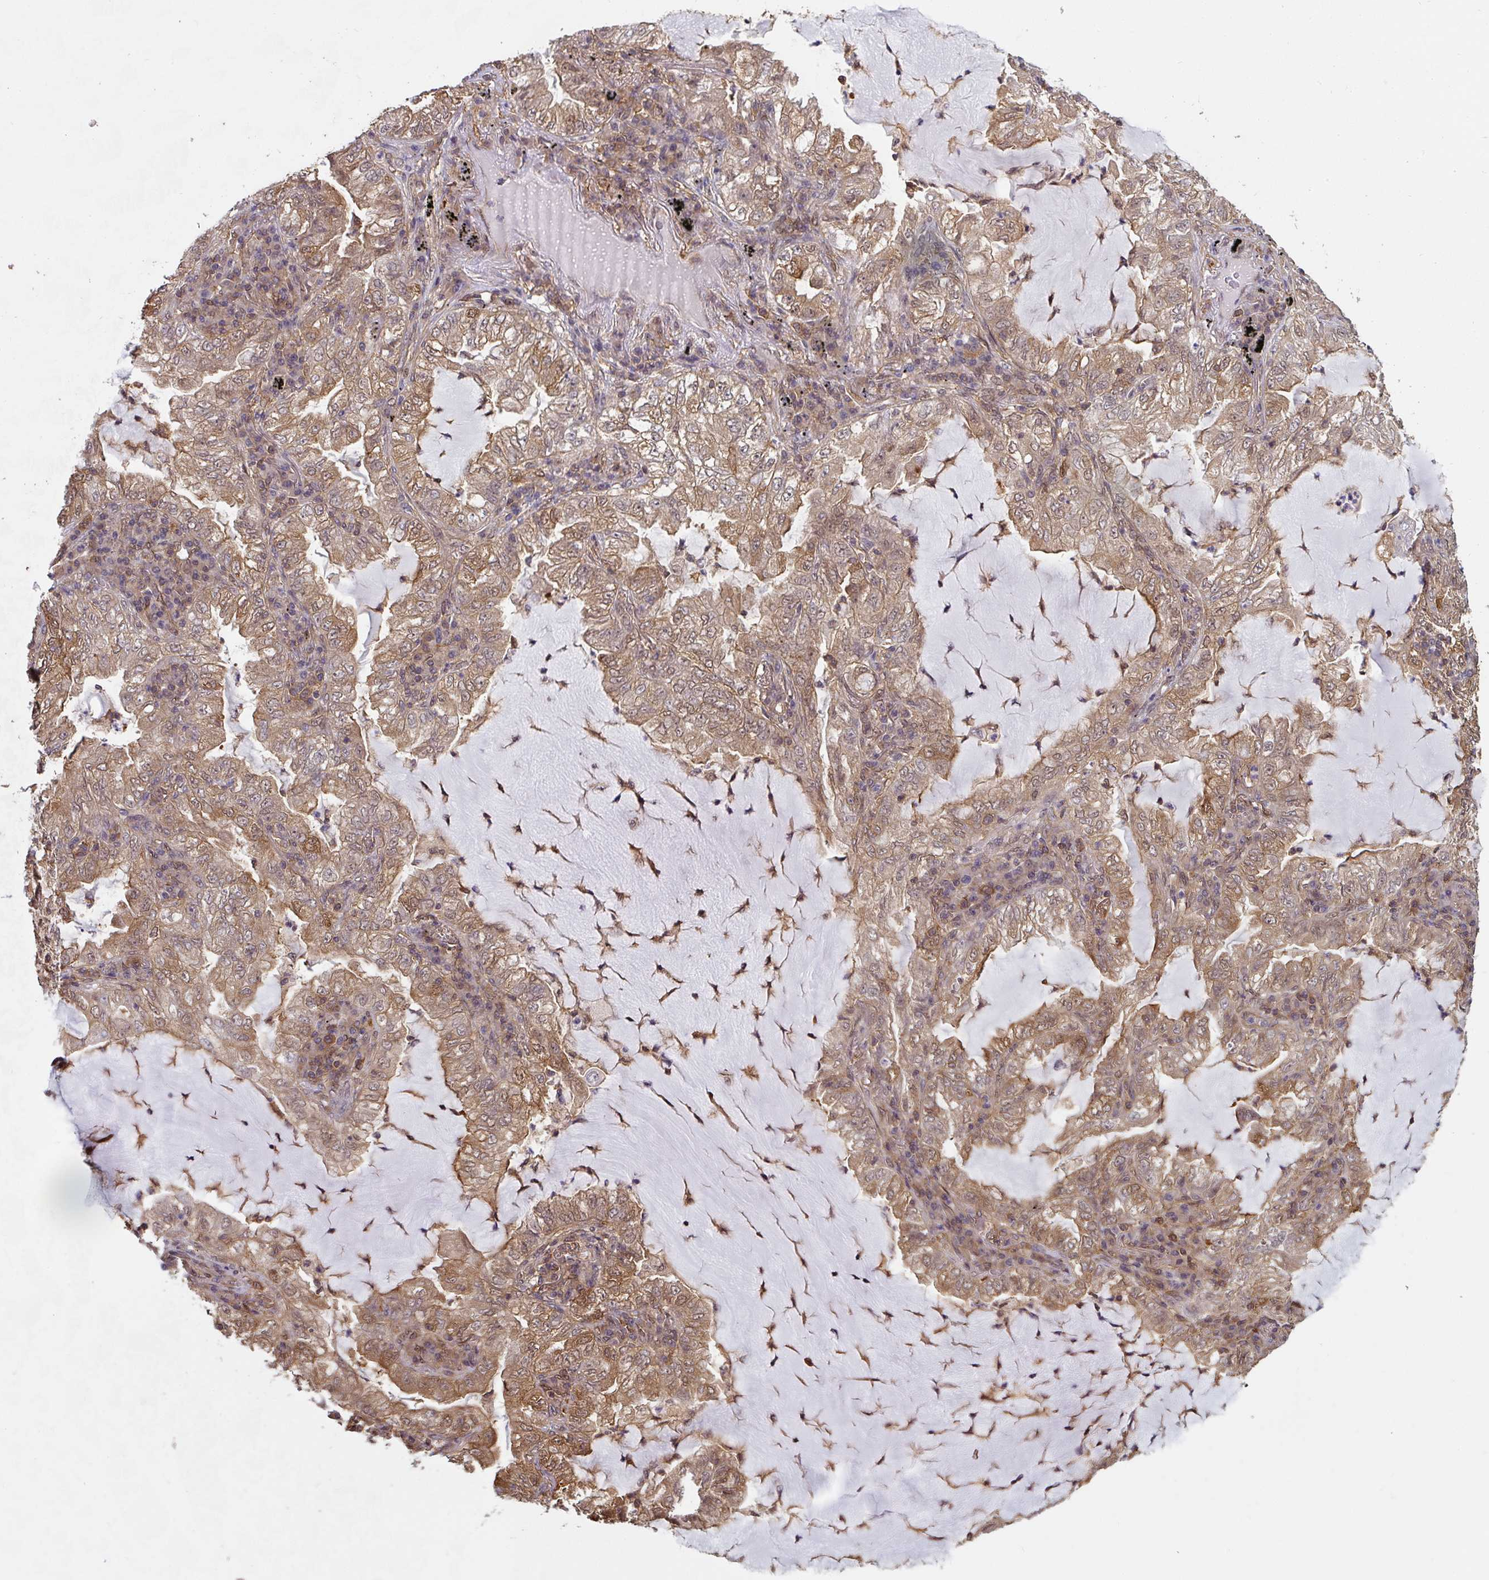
{"staining": {"intensity": "moderate", "quantity": ">75%", "location": "cytoplasmic/membranous,nuclear"}, "tissue": "lung cancer", "cell_type": "Tumor cells", "image_type": "cancer", "snomed": [{"axis": "morphology", "description": "Adenocarcinoma, NOS"}, {"axis": "topography", "description": "Lung"}], "caption": "A brown stain highlights moderate cytoplasmic/membranous and nuclear expression of a protein in lung cancer tumor cells.", "gene": "ST13", "patient": {"sex": "female", "age": 73}}